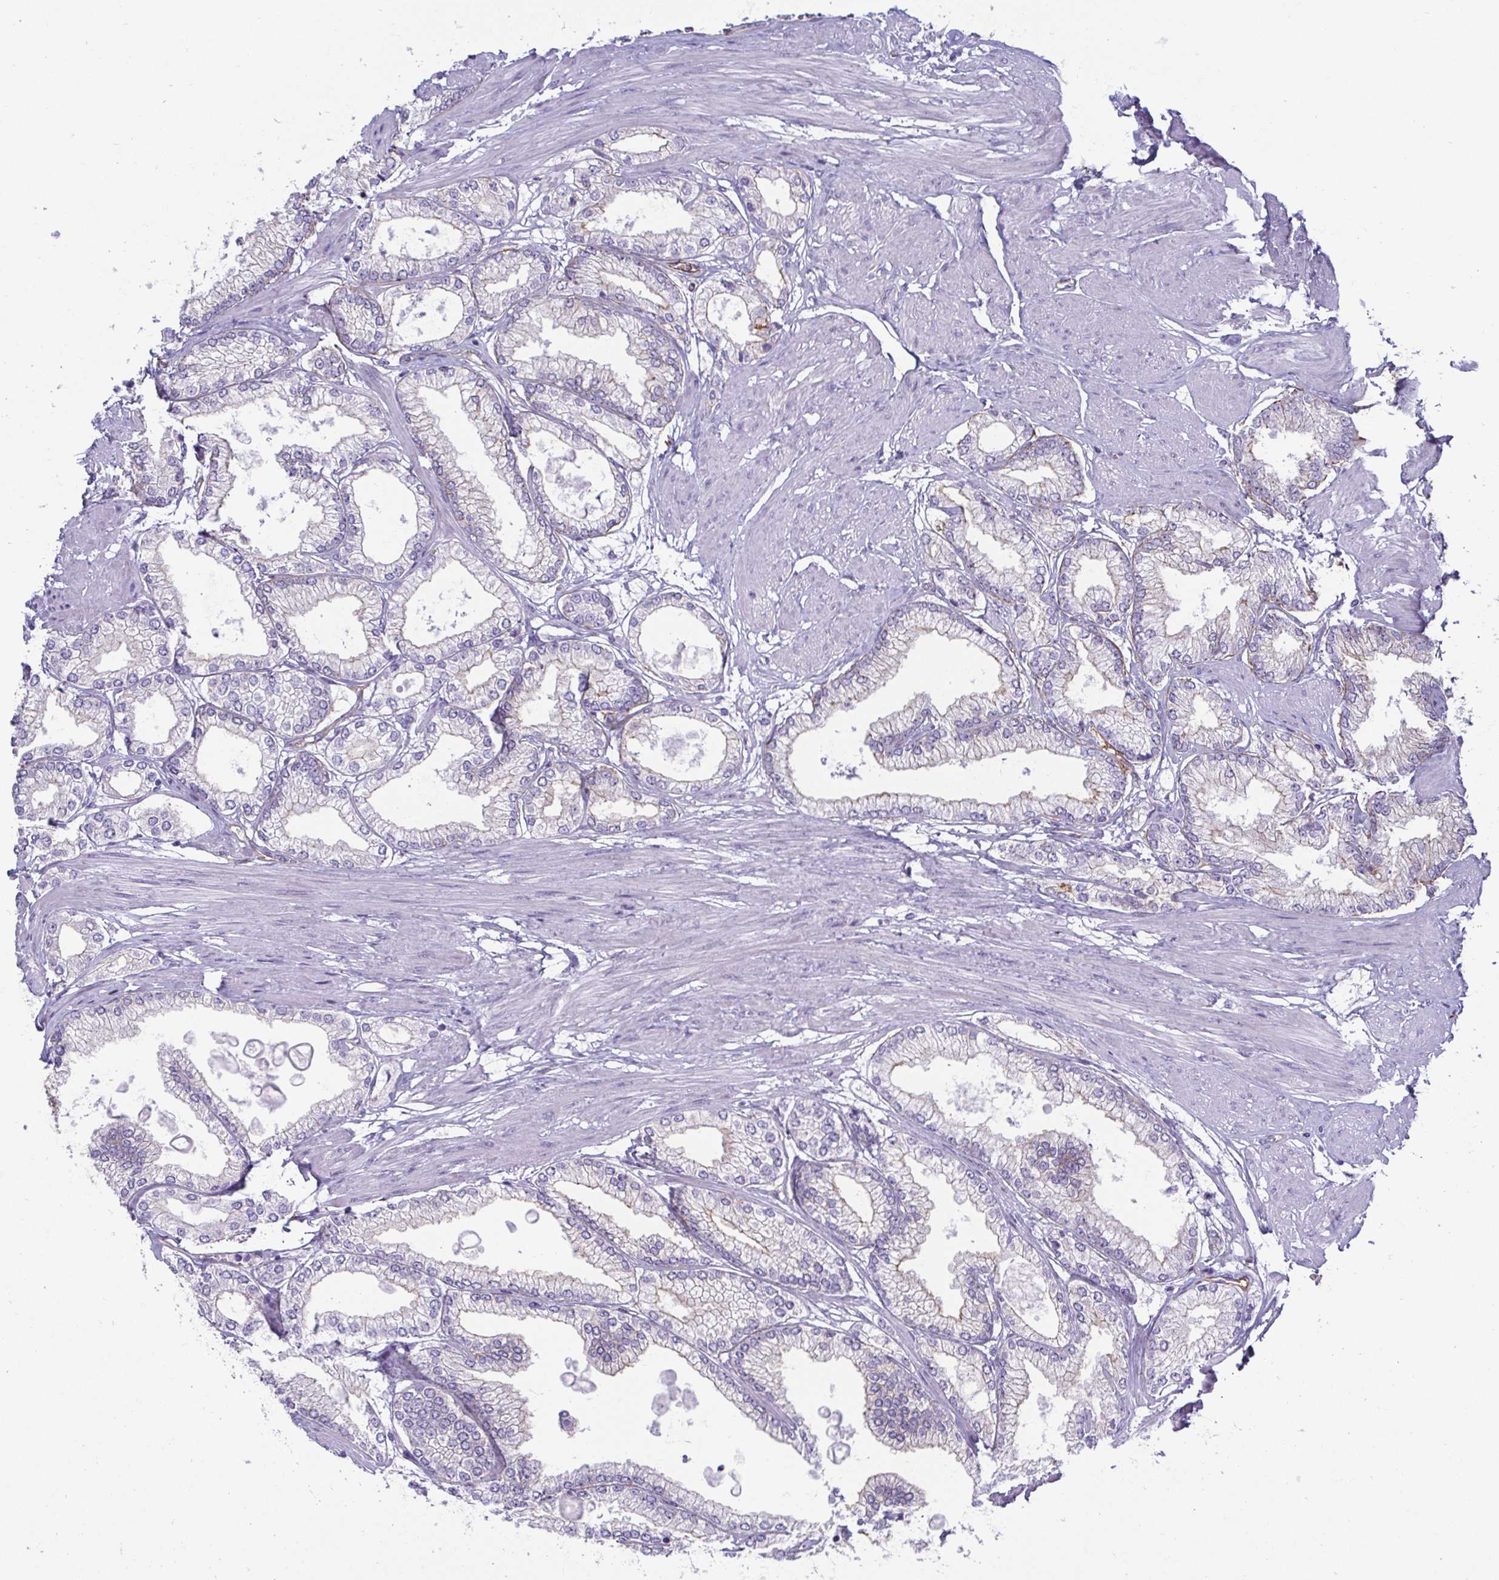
{"staining": {"intensity": "negative", "quantity": "none", "location": "none"}, "tissue": "prostate cancer", "cell_type": "Tumor cells", "image_type": "cancer", "snomed": [{"axis": "morphology", "description": "Adenocarcinoma, High grade"}, {"axis": "topography", "description": "Prostate"}], "caption": "A micrograph of prostate adenocarcinoma (high-grade) stained for a protein shows no brown staining in tumor cells.", "gene": "LIMA1", "patient": {"sex": "male", "age": 68}}